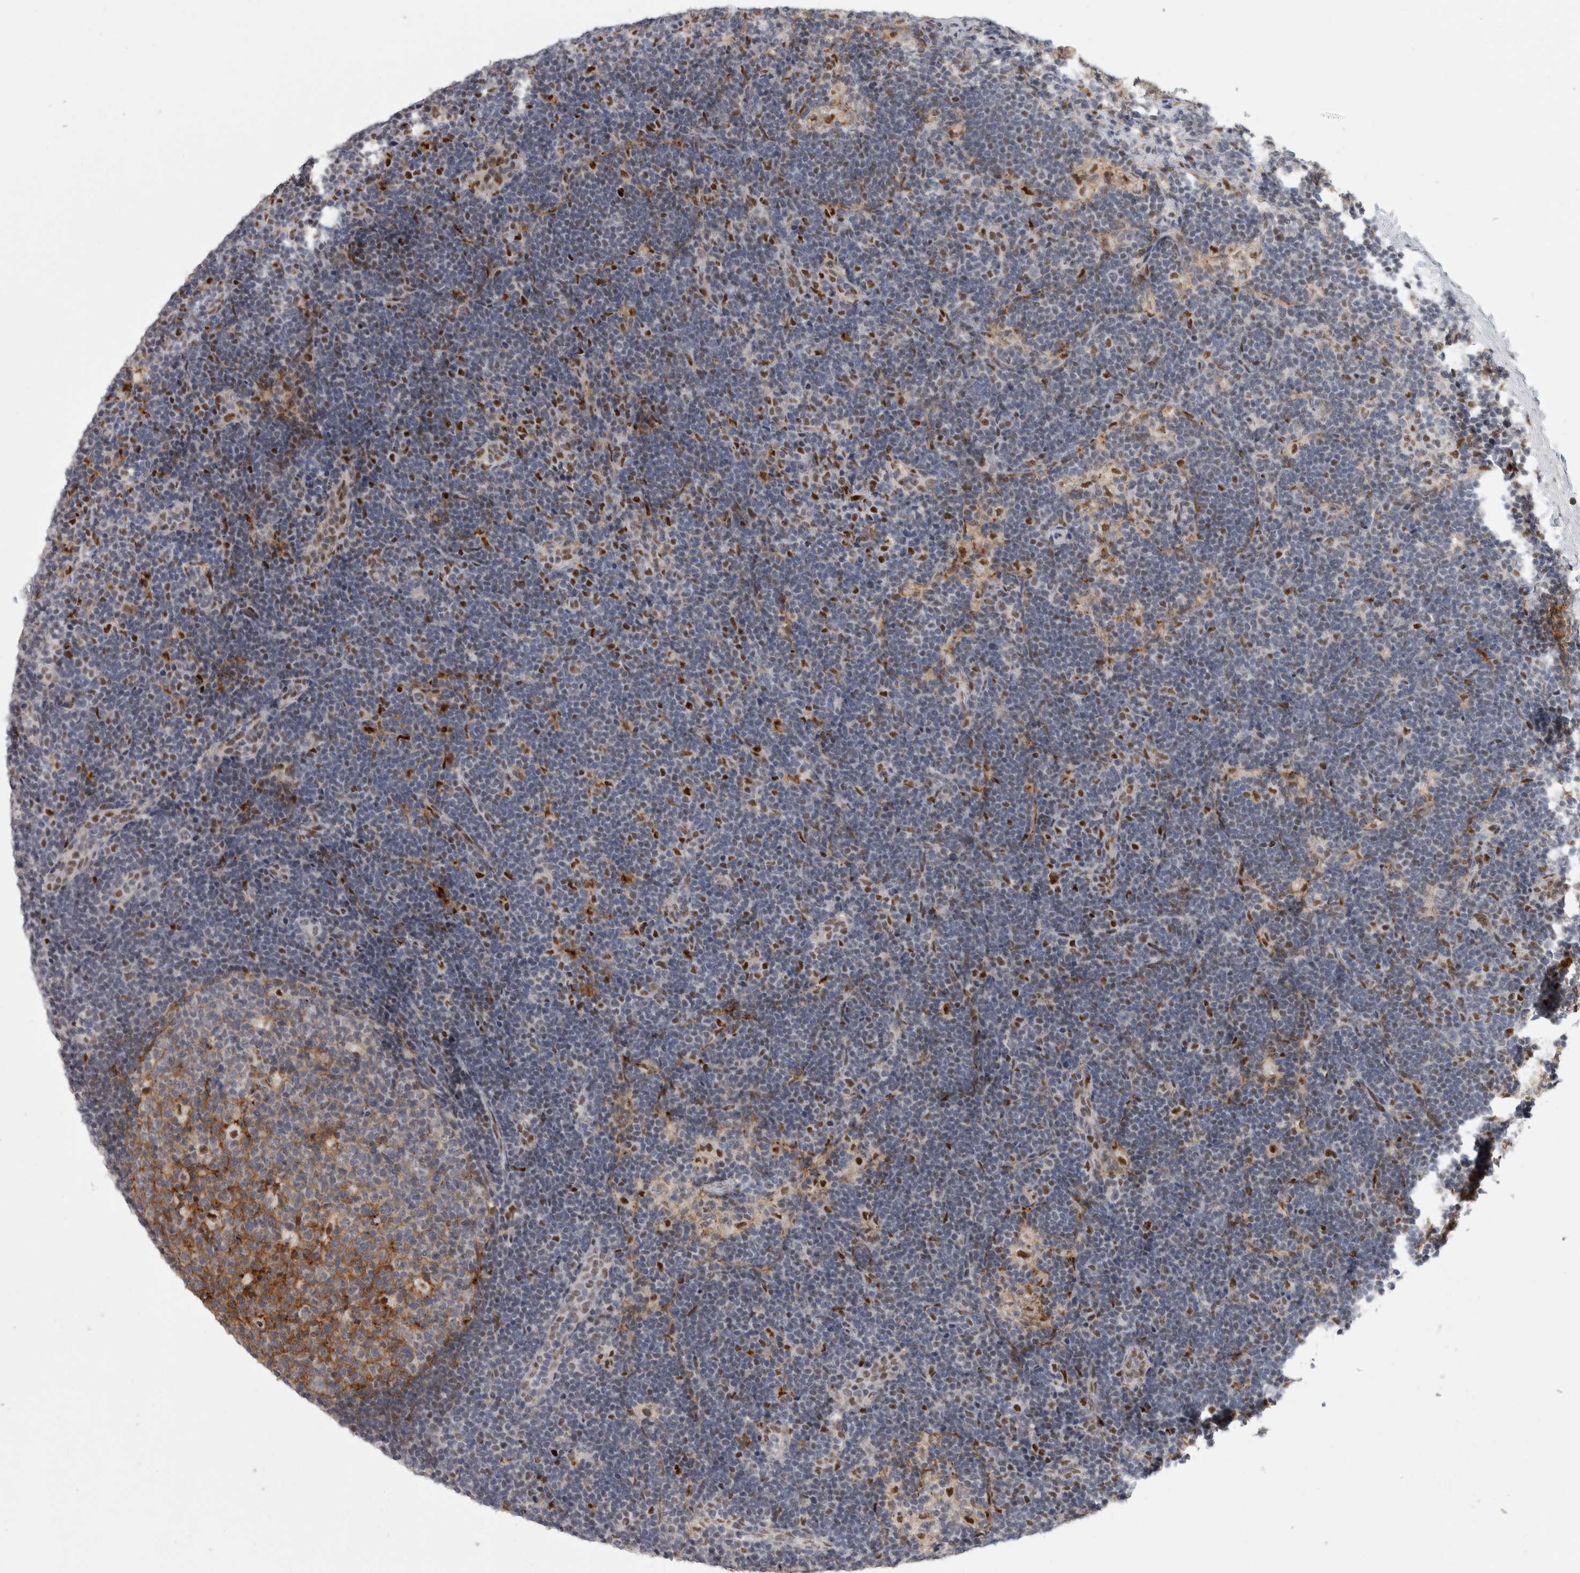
{"staining": {"intensity": "moderate", "quantity": "<25%", "location": "cytoplasmic/membranous,nuclear"}, "tissue": "lymph node", "cell_type": "Germinal center cells", "image_type": "normal", "snomed": [{"axis": "morphology", "description": "Normal tissue, NOS"}, {"axis": "topography", "description": "Lymph node"}], "caption": "A high-resolution micrograph shows IHC staining of normal lymph node, which reveals moderate cytoplasmic/membranous,nuclear expression in approximately <25% of germinal center cells.", "gene": "SRARP", "patient": {"sex": "female", "age": 22}}